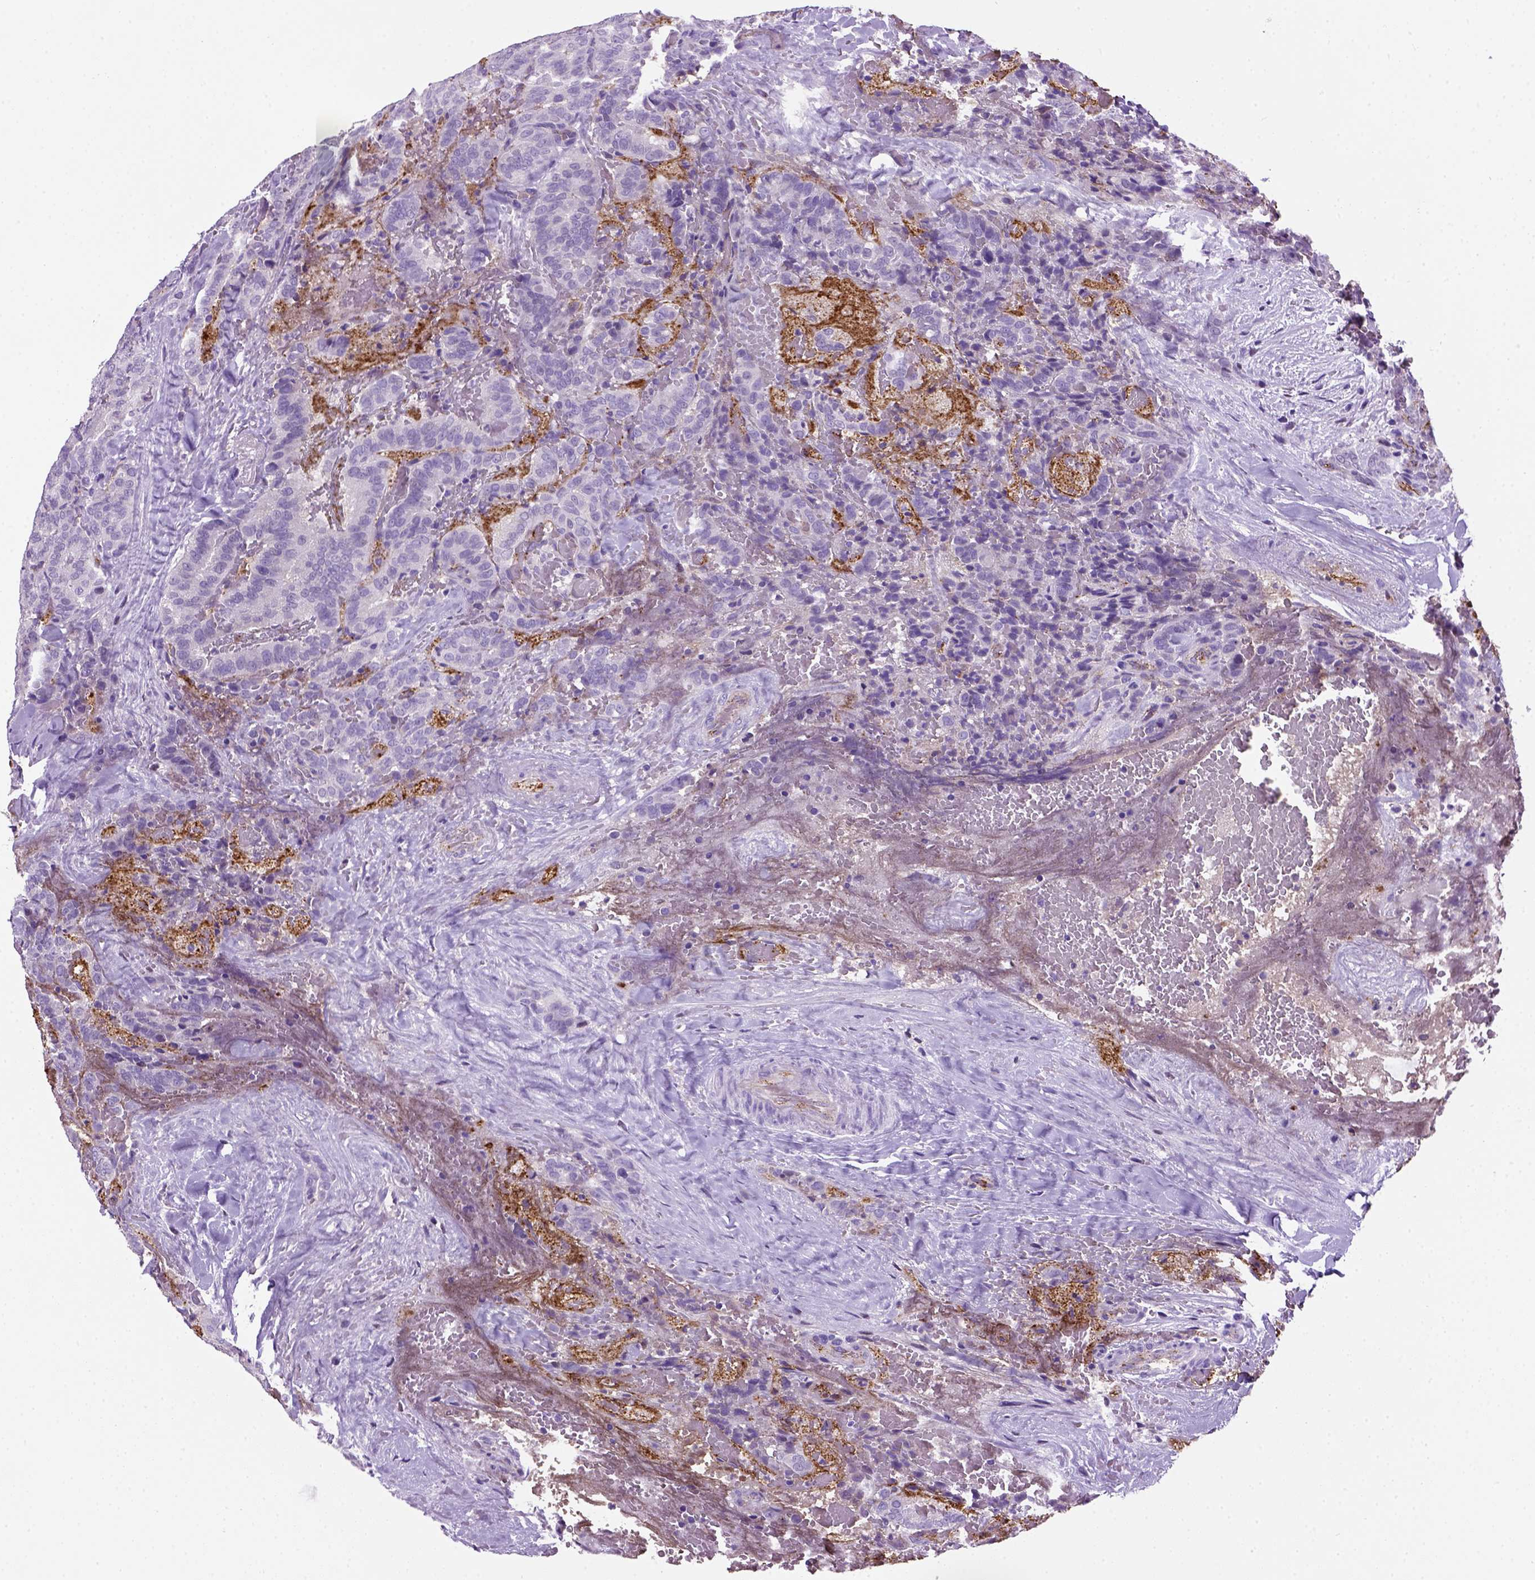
{"staining": {"intensity": "negative", "quantity": "none", "location": "none"}, "tissue": "thyroid cancer", "cell_type": "Tumor cells", "image_type": "cancer", "snomed": [{"axis": "morphology", "description": "Papillary adenocarcinoma, NOS"}, {"axis": "topography", "description": "Thyroid gland"}], "caption": "This is an IHC photomicrograph of papillary adenocarcinoma (thyroid). There is no staining in tumor cells.", "gene": "VWF", "patient": {"sex": "male", "age": 61}}